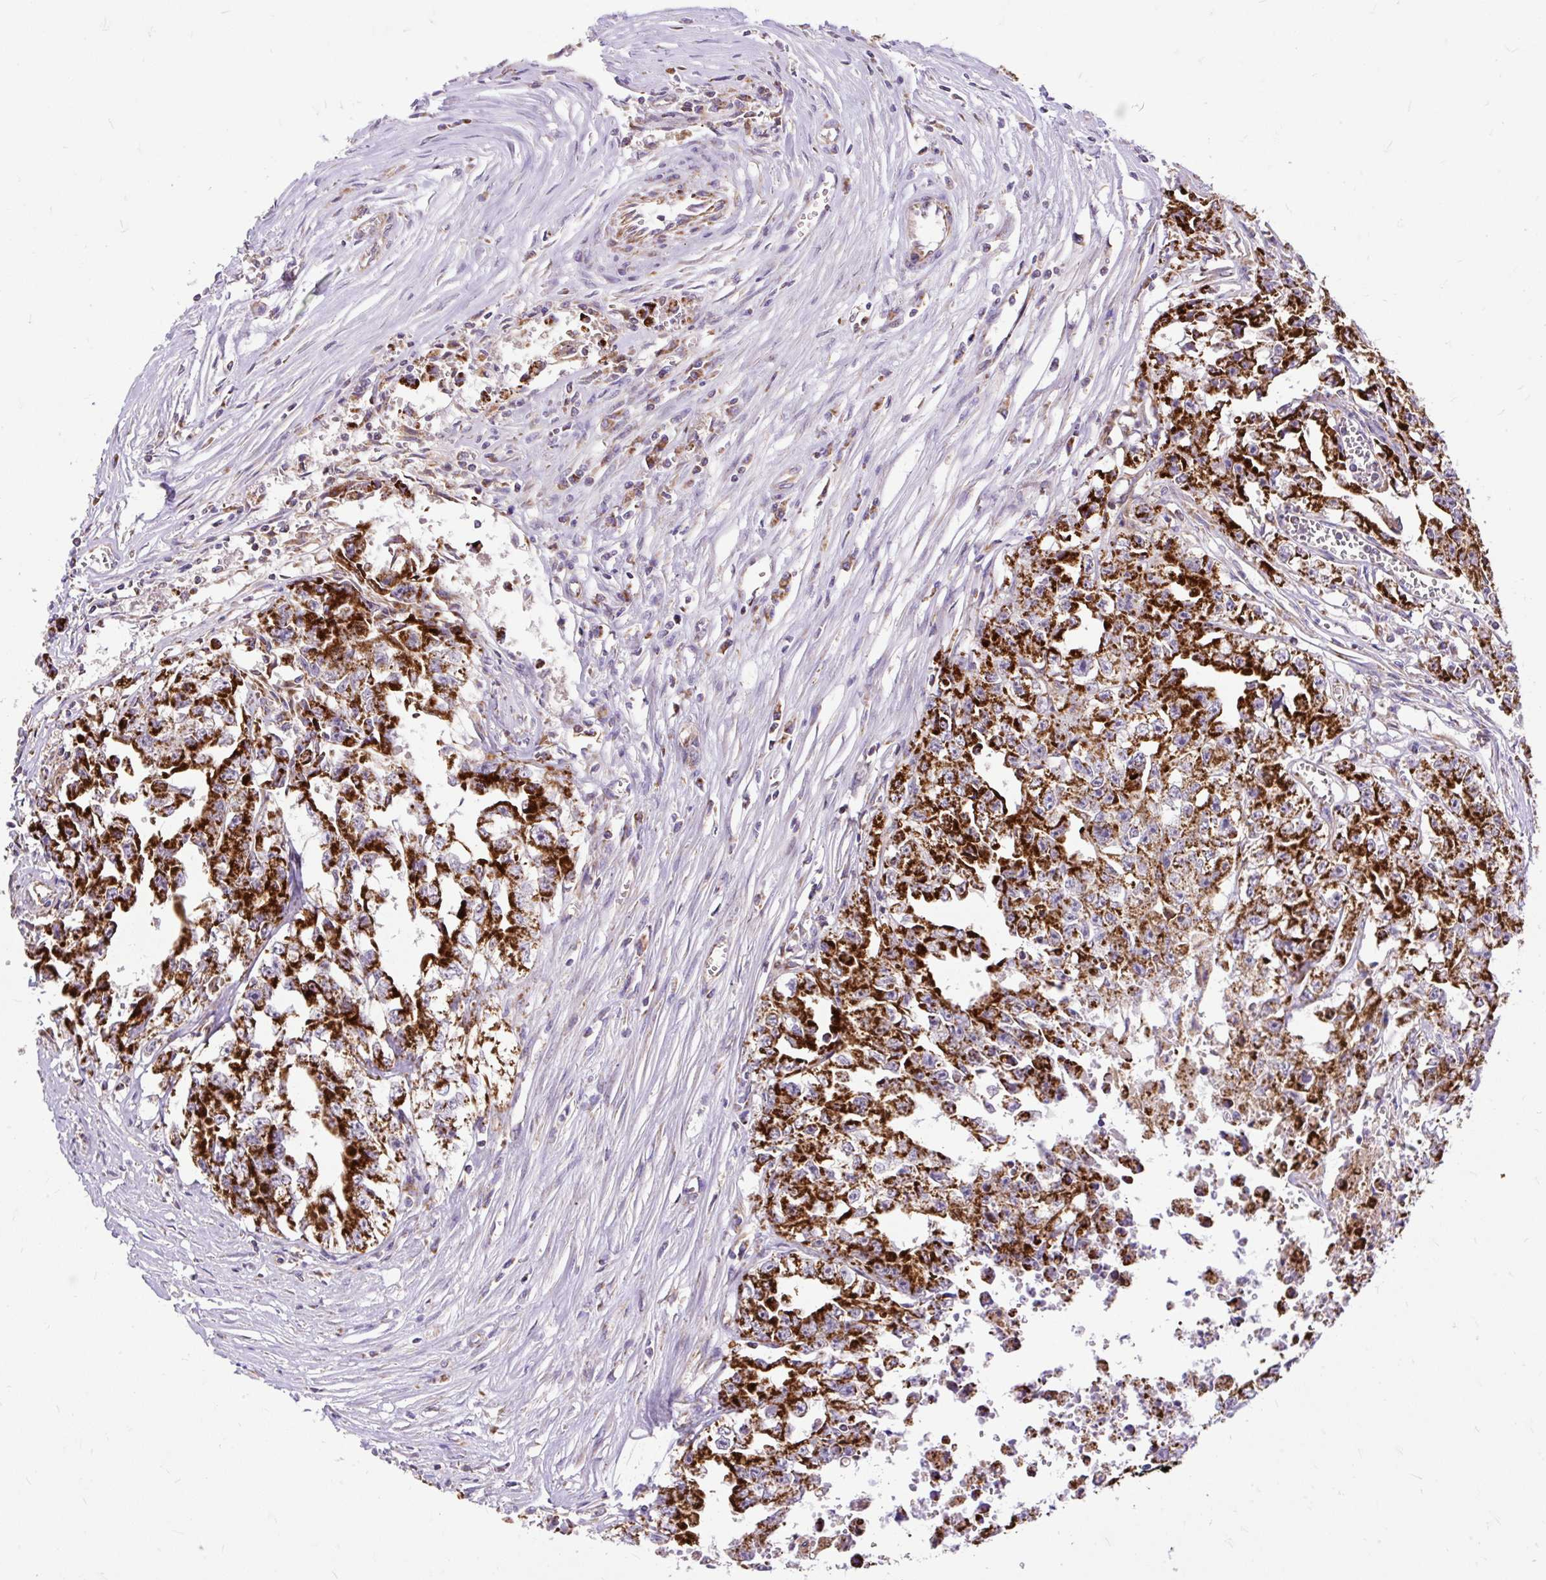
{"staining": {"intensity": "strong", "quantity": ">75%", "location": "cytoplasmic/membranous"}, "tissue": "testis cancer", "cell_type": "Tumor cells", "image_type": "cancer", "snomed": [{"axis": "morphology", "description": "Seminoma, NOS"}, {"axis": "morphology", "description": "Carcinoma, Embryonal, NOS"}, {"axis": "topography", "description": "Testis"}], "caption": "A photomicrograph of human testis cancer (seminoma) stained for a protein shows strong cytoplasmic/membranous brown staining in tumor cells. The staining was performed using DAB, with brown indicating positive protein expression. Nuclei are stained blue with hematoxylin.", "gene": "TOMM40", "patient": {"sex": "male", "age": 43}}